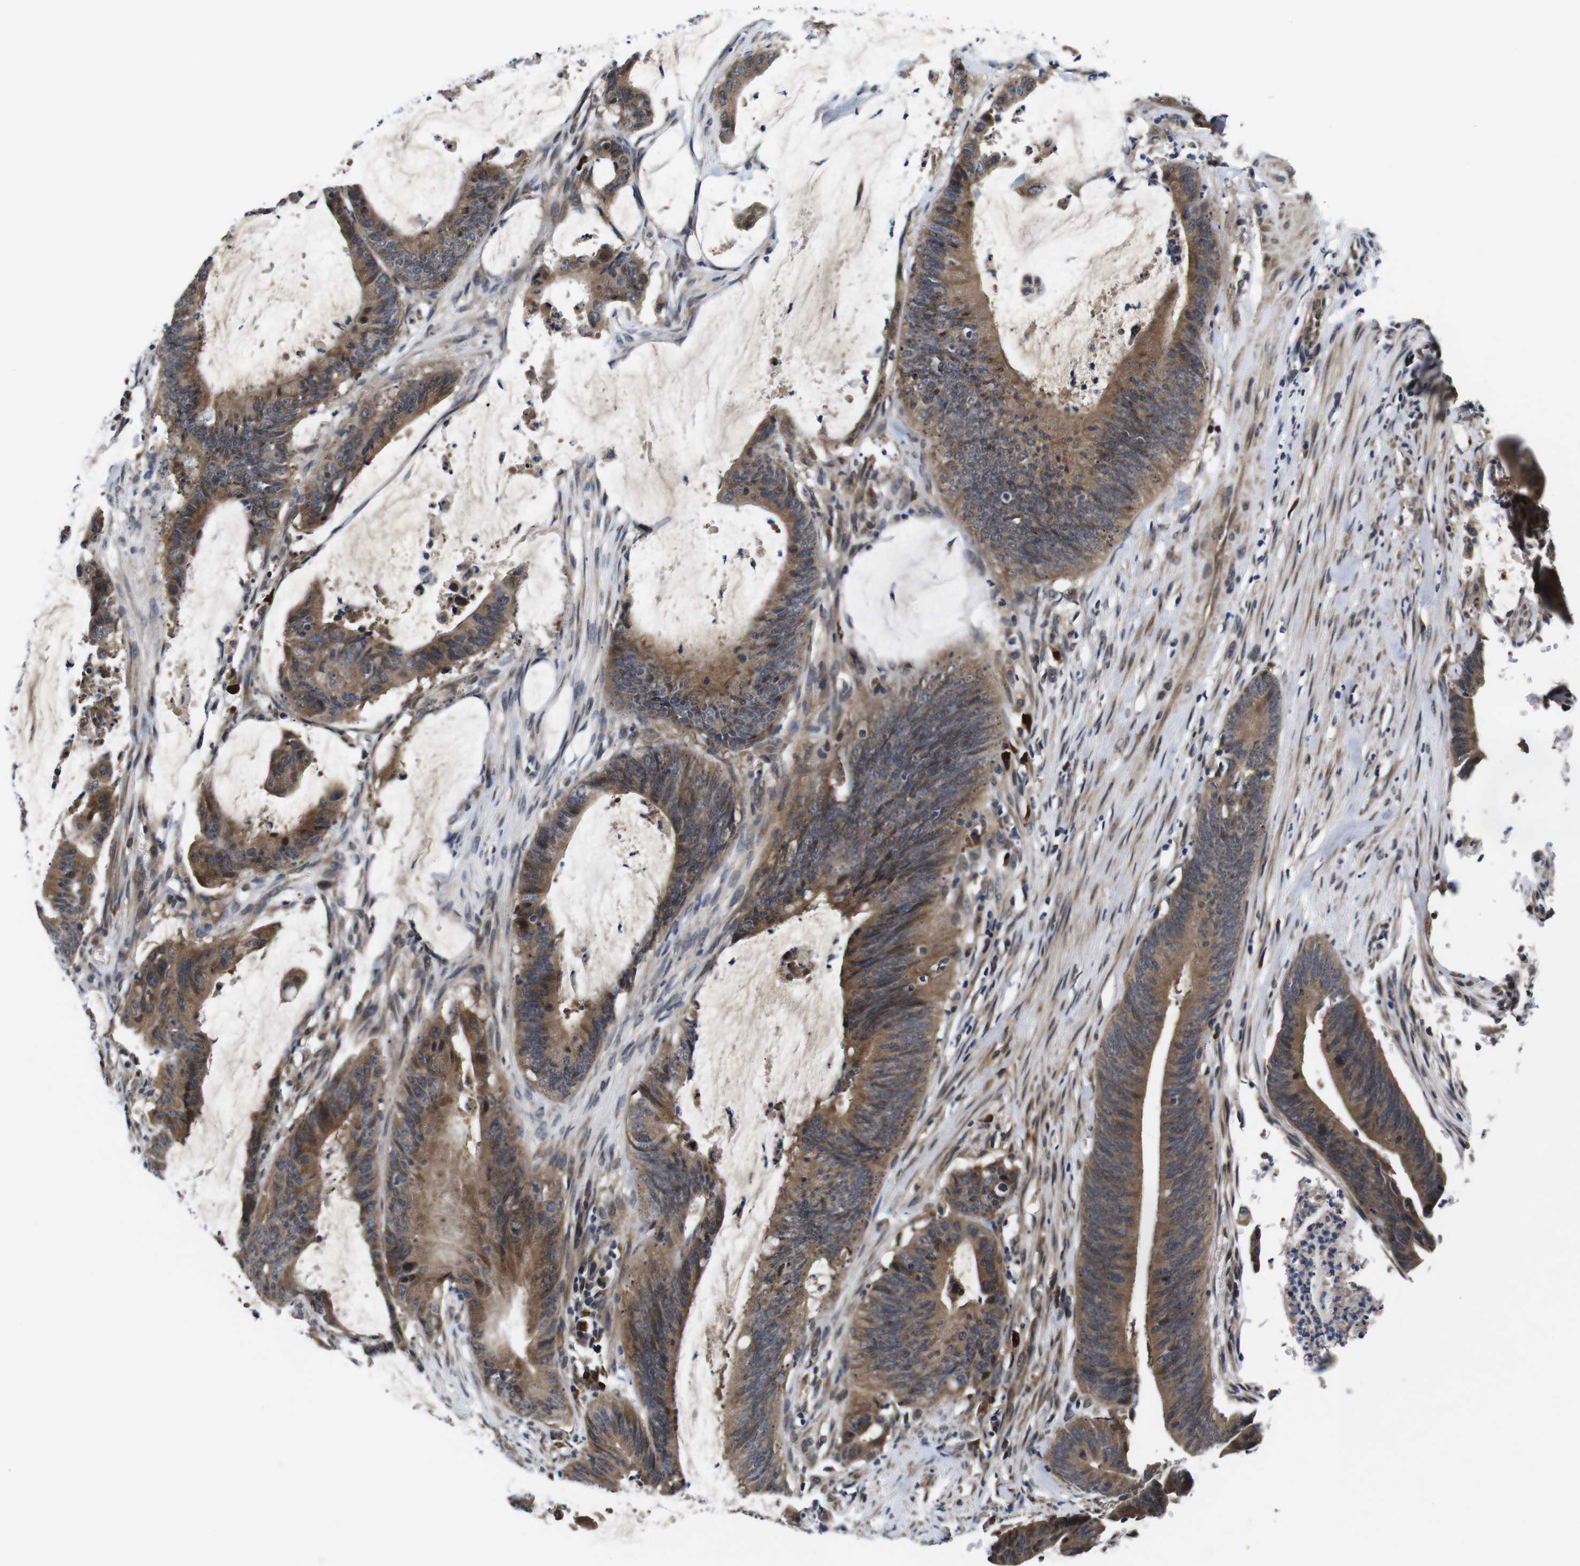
{"staining": {"intensity": "moderate", "quantity": ">75%", "location": "cytoplasmic/membranous"}, "tissue": "colorectal cancer", "cell_type": "Tumor cells", "image_type": "cancer", "snomed": [{"axis": "morphology", "description": "Adenocarcinoma, NOS"}, {"axis": "topography", "description": "Rectum"}], "caption": "Immunohistochemical staining of colorectal cancer (adenocarcinoma) reveals moderate cytoplasmic/membranous protein staining in approximately >75% of tumor cells.", "gene": "ZBTB46", "patient": {"sex": "female", "age": 66}}